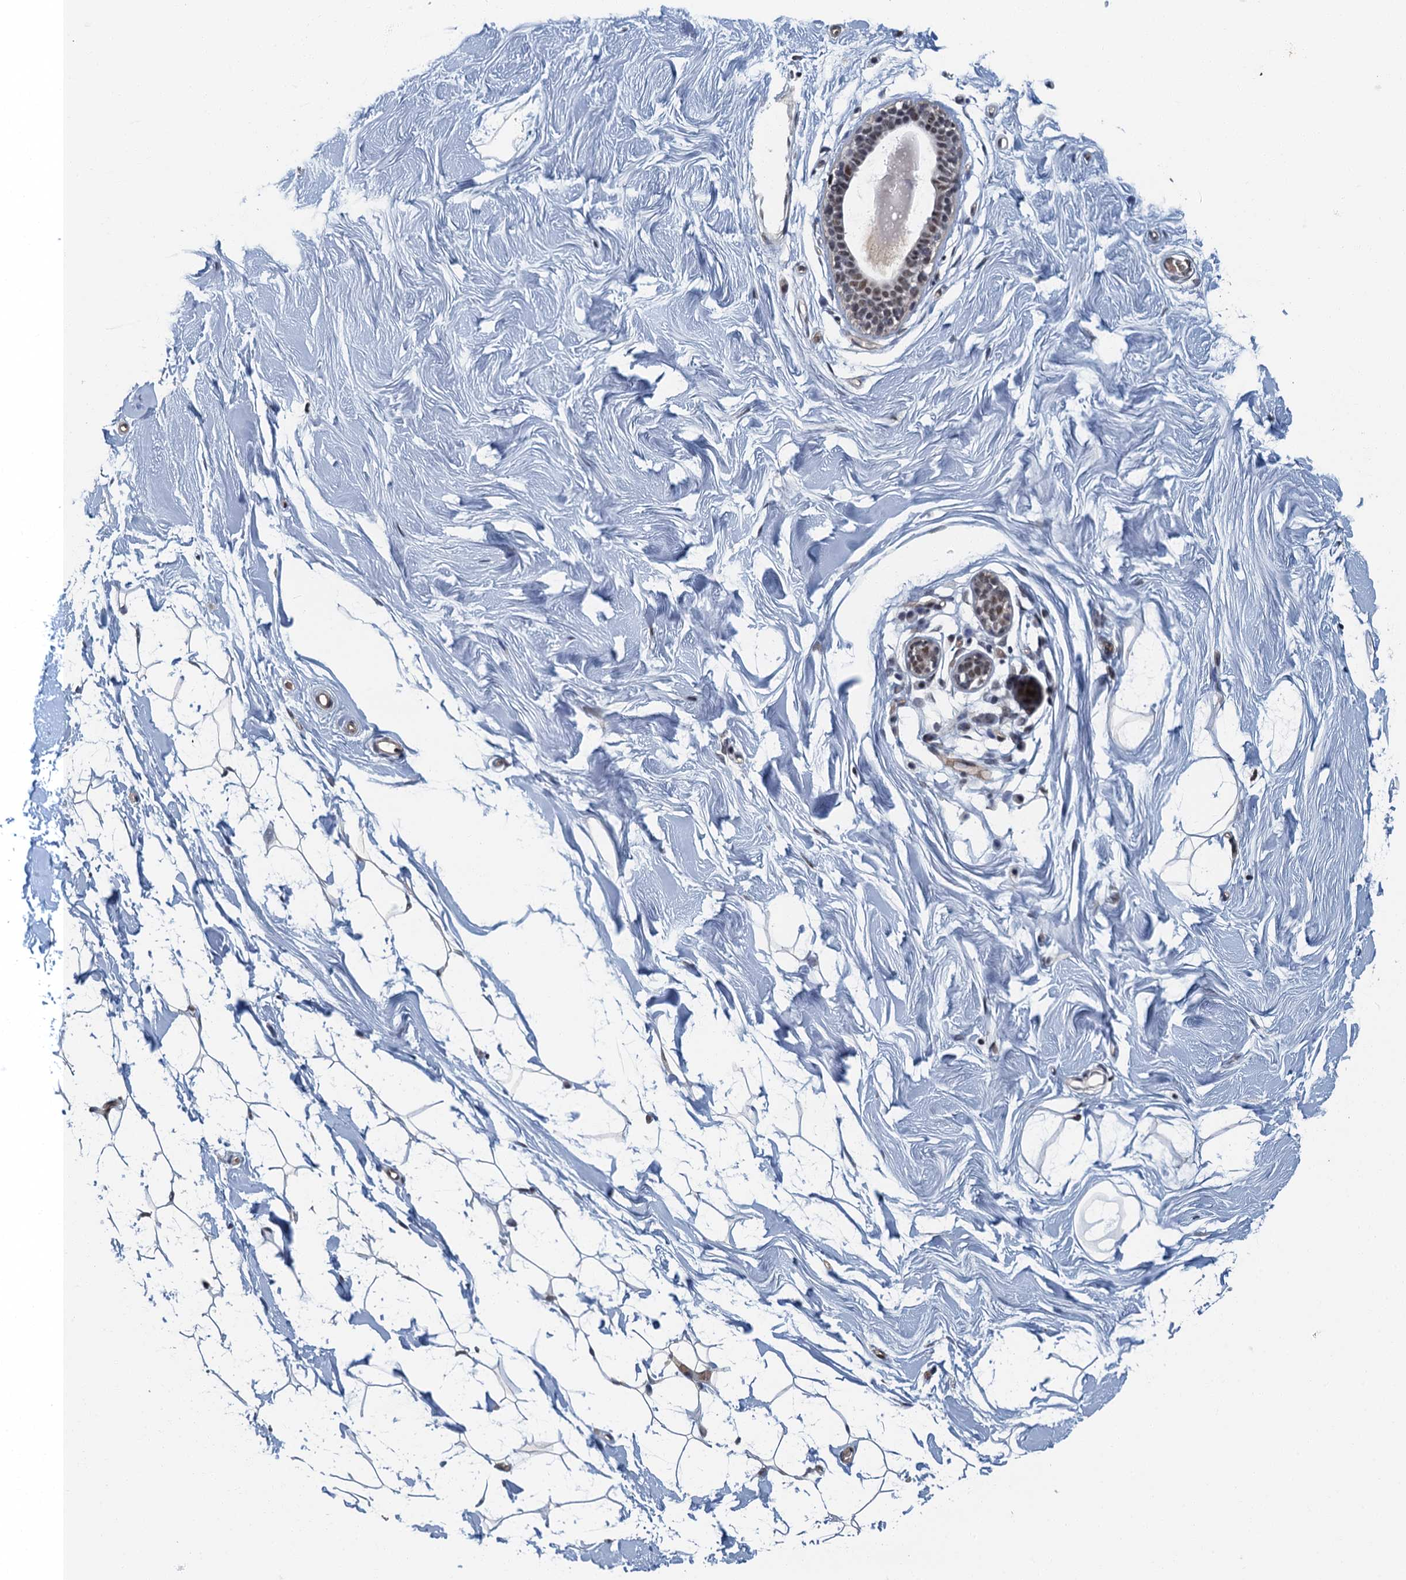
{"staining": {"intensity": "moderate", "quantity": ">75%", "location": "nuclear"}, "tissue": "breast", "cell_type": "Adipocytes", "image_type": "normal", "snomed": [{"axis": "morphology", "description": "Normal tissue, NOS"}, {"axis": "topography", "description": "Breast"}], "caption": "This is an image of immunohistochemistry (IHC) staining of normal breast, which shows moderate positivity in the nuclear of adipocytes.", "gene": "GADL1", "patient": {"sex": "female", "age": 26}}